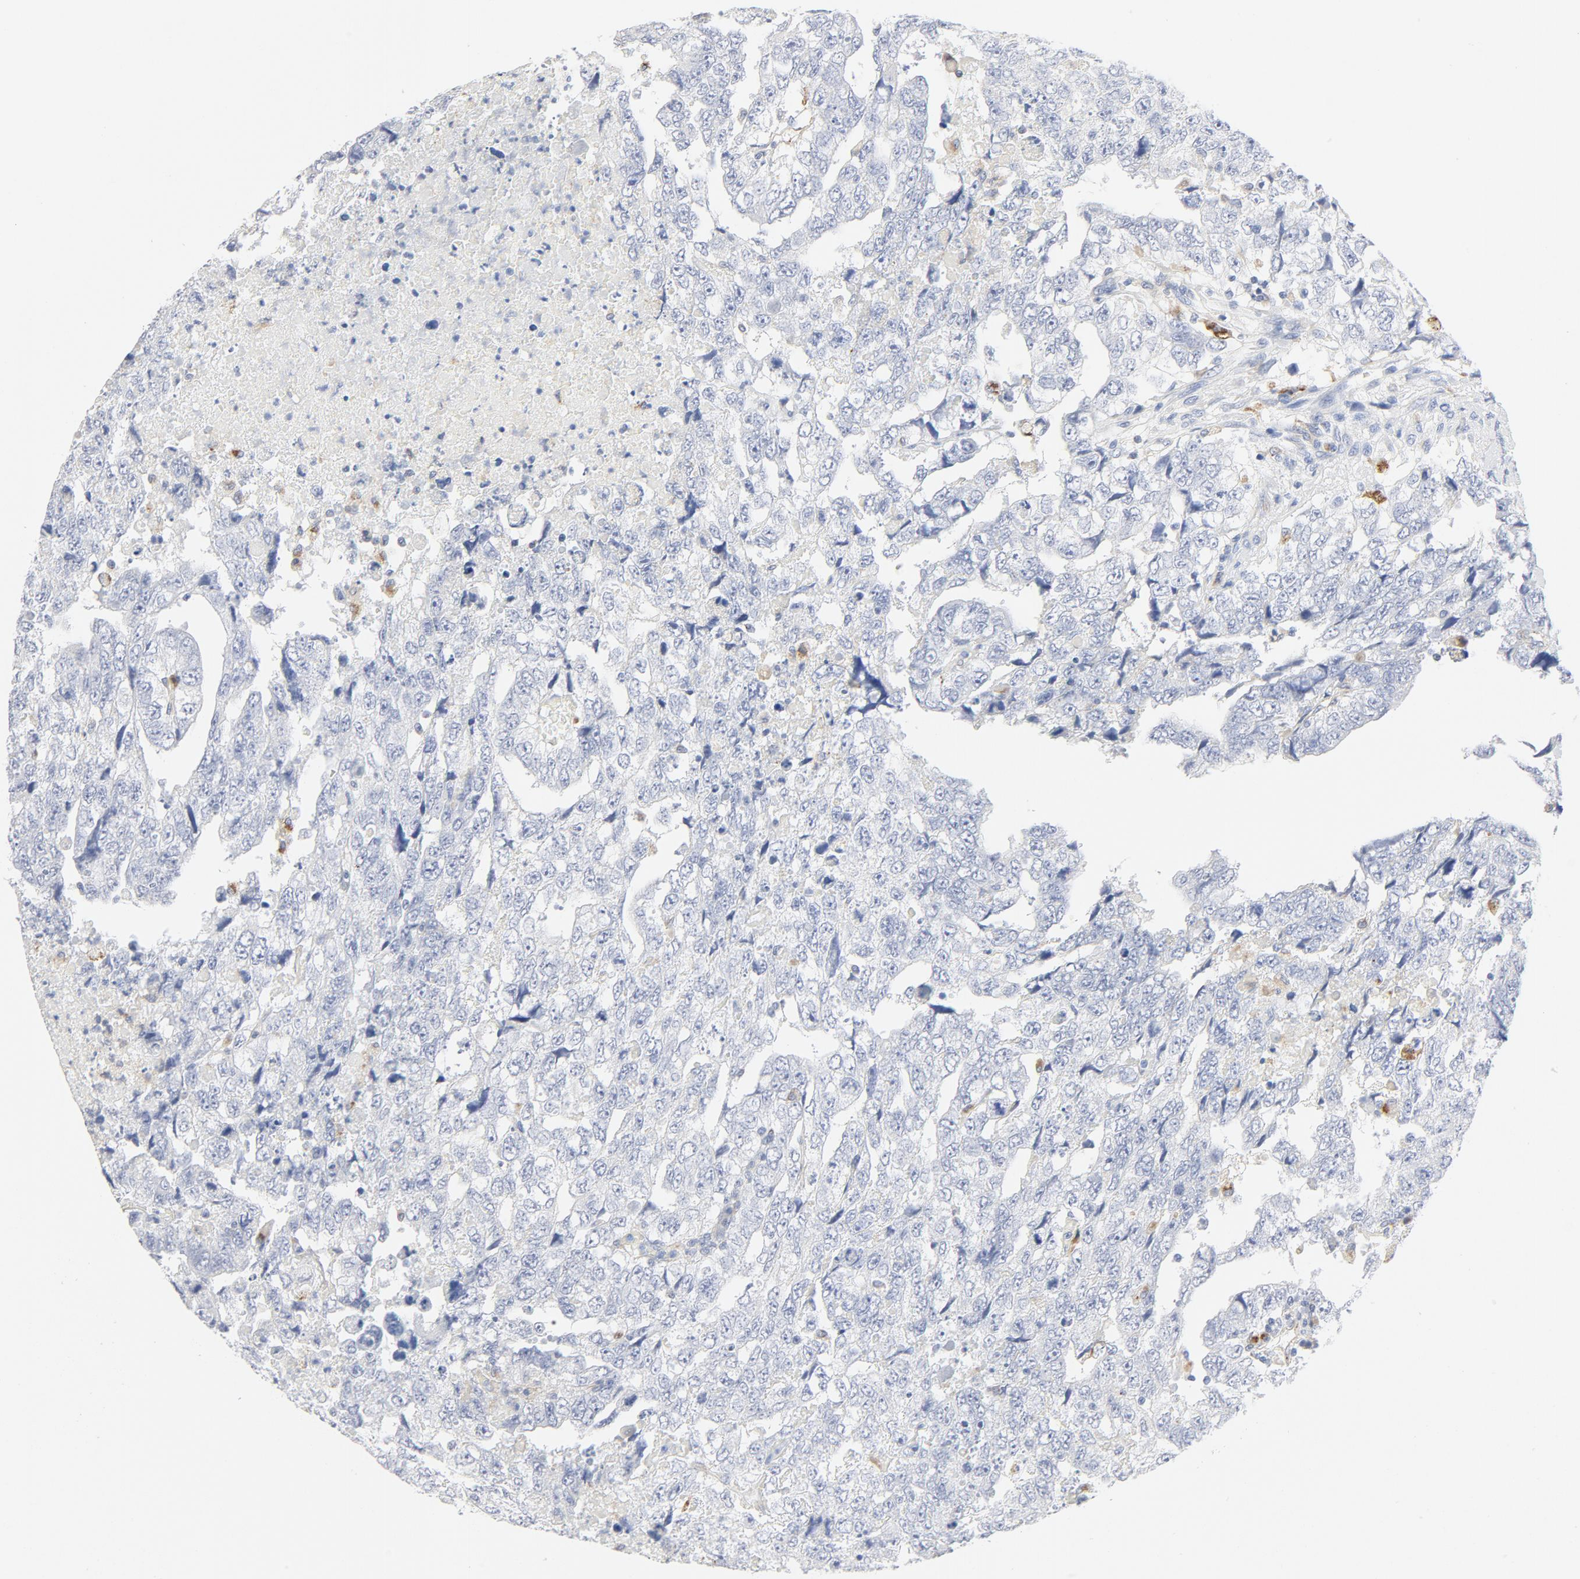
{"staining": {"intensity": "negative", "quantity": "none", "location": "none"}, "tissue": "testis cancer", "cell_type": "Tumor cells", "image_type": "cancer", "snomed": [{"axis": "morphology", "description": "Carcinoma, Embryonal, NOS"}, {"axis": "topography", "description": "Testis"}], "caption": "DAB immunohistochemical staining of testis embryonal carcinoma displays no significant expression in tumor cells. Nuclei are stained in blue.", "gene": "MAGEB17", "patient": {"sex": "male", "age": 36}}